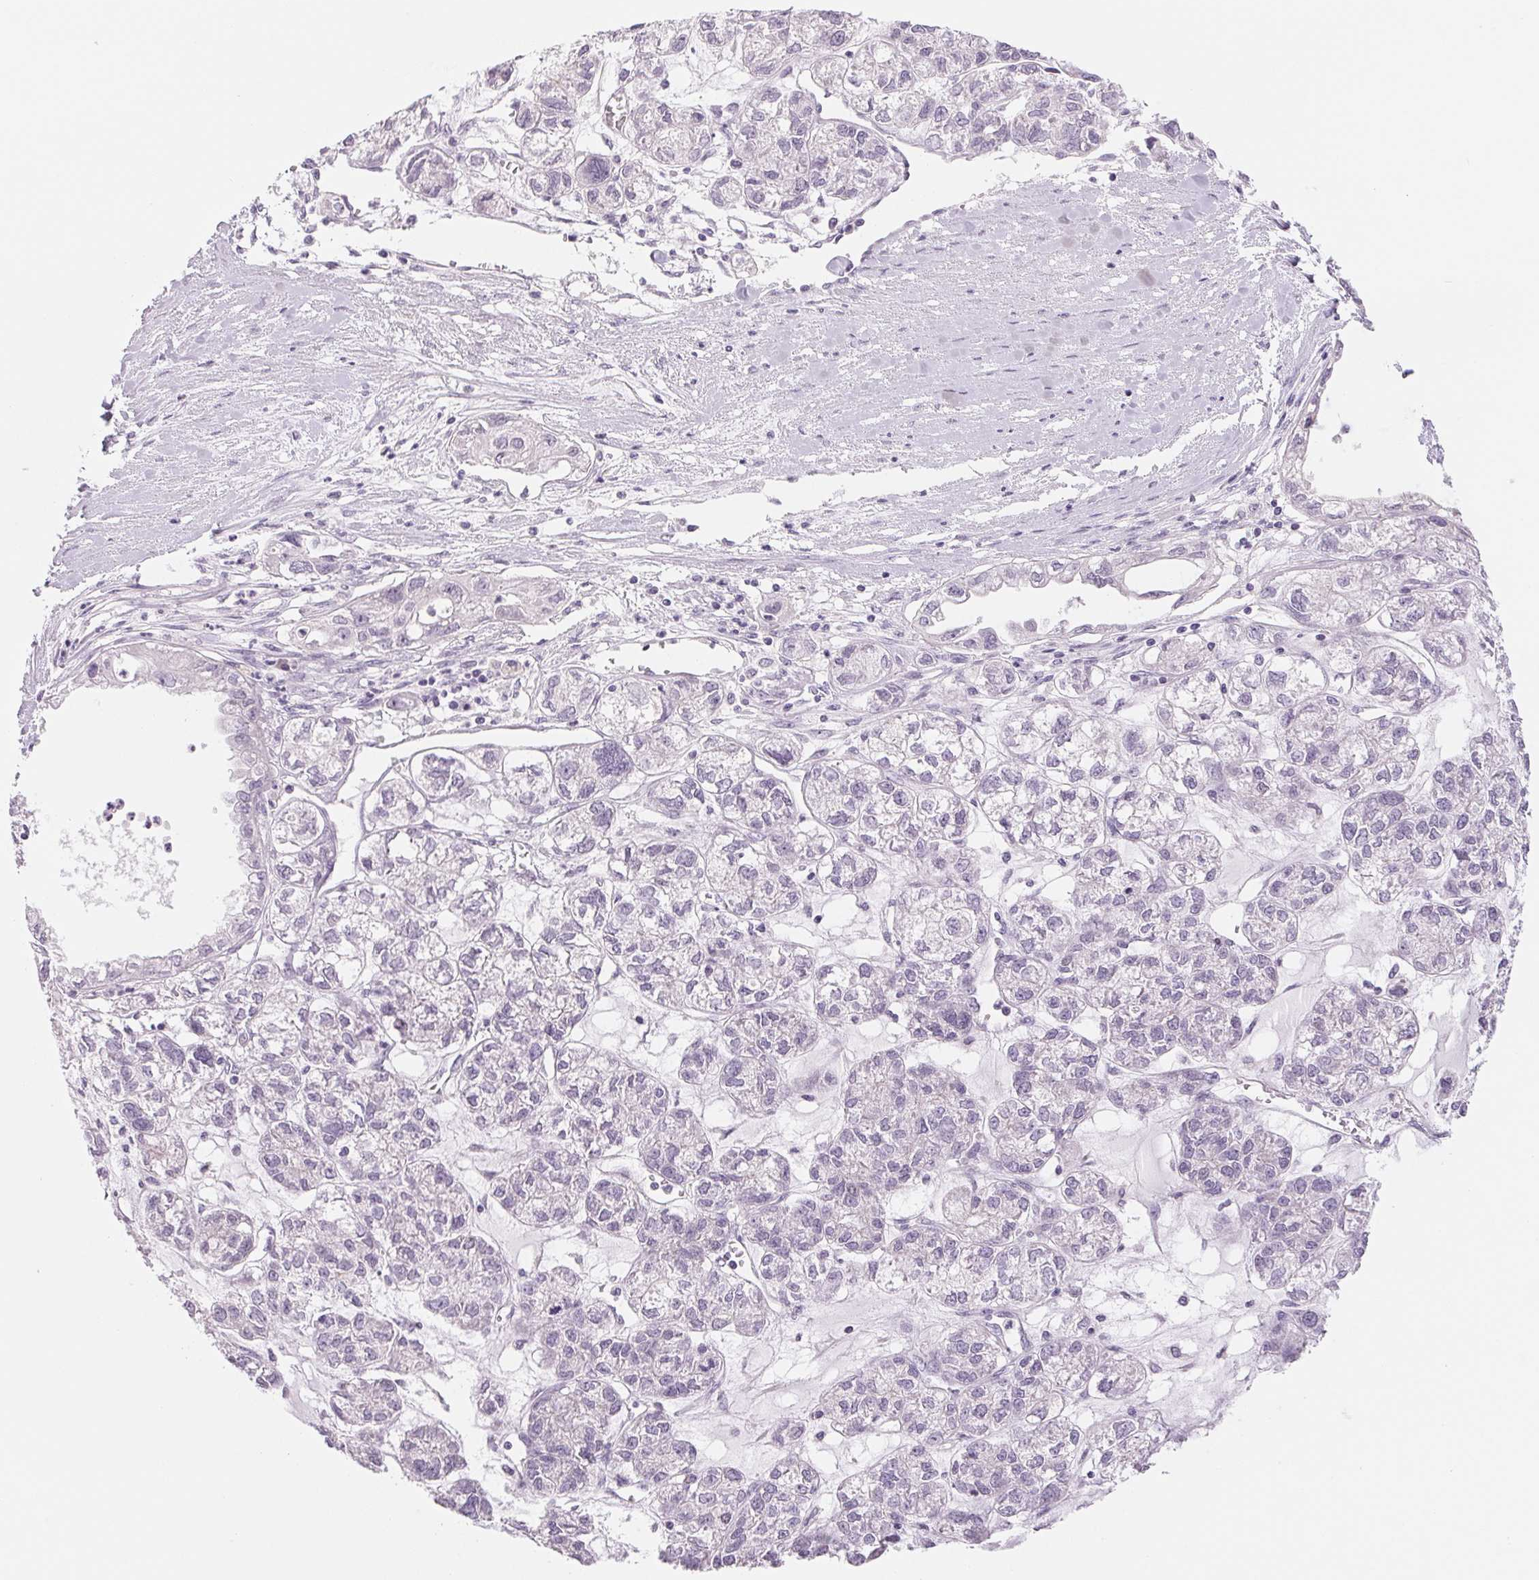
{"staining": {"intensity": "negative", "quantity": "none", "location": "none"}, "tissue": "ovarian cancer", "cell_type": "Tumor cells", "image_type": "cancer", "snomed": [{"axis": "morphology", "description": "Carcinoma, endometroid"}, {"axis": "topography", "description": "Ovary"}], "caption": "This is an immunohistochemistry (IHC) histopathology image of ovarian cancer. There is no staining in tumor cells.", "gene": "CCDC168", "patient": {"sex": "female", "age": 64}}